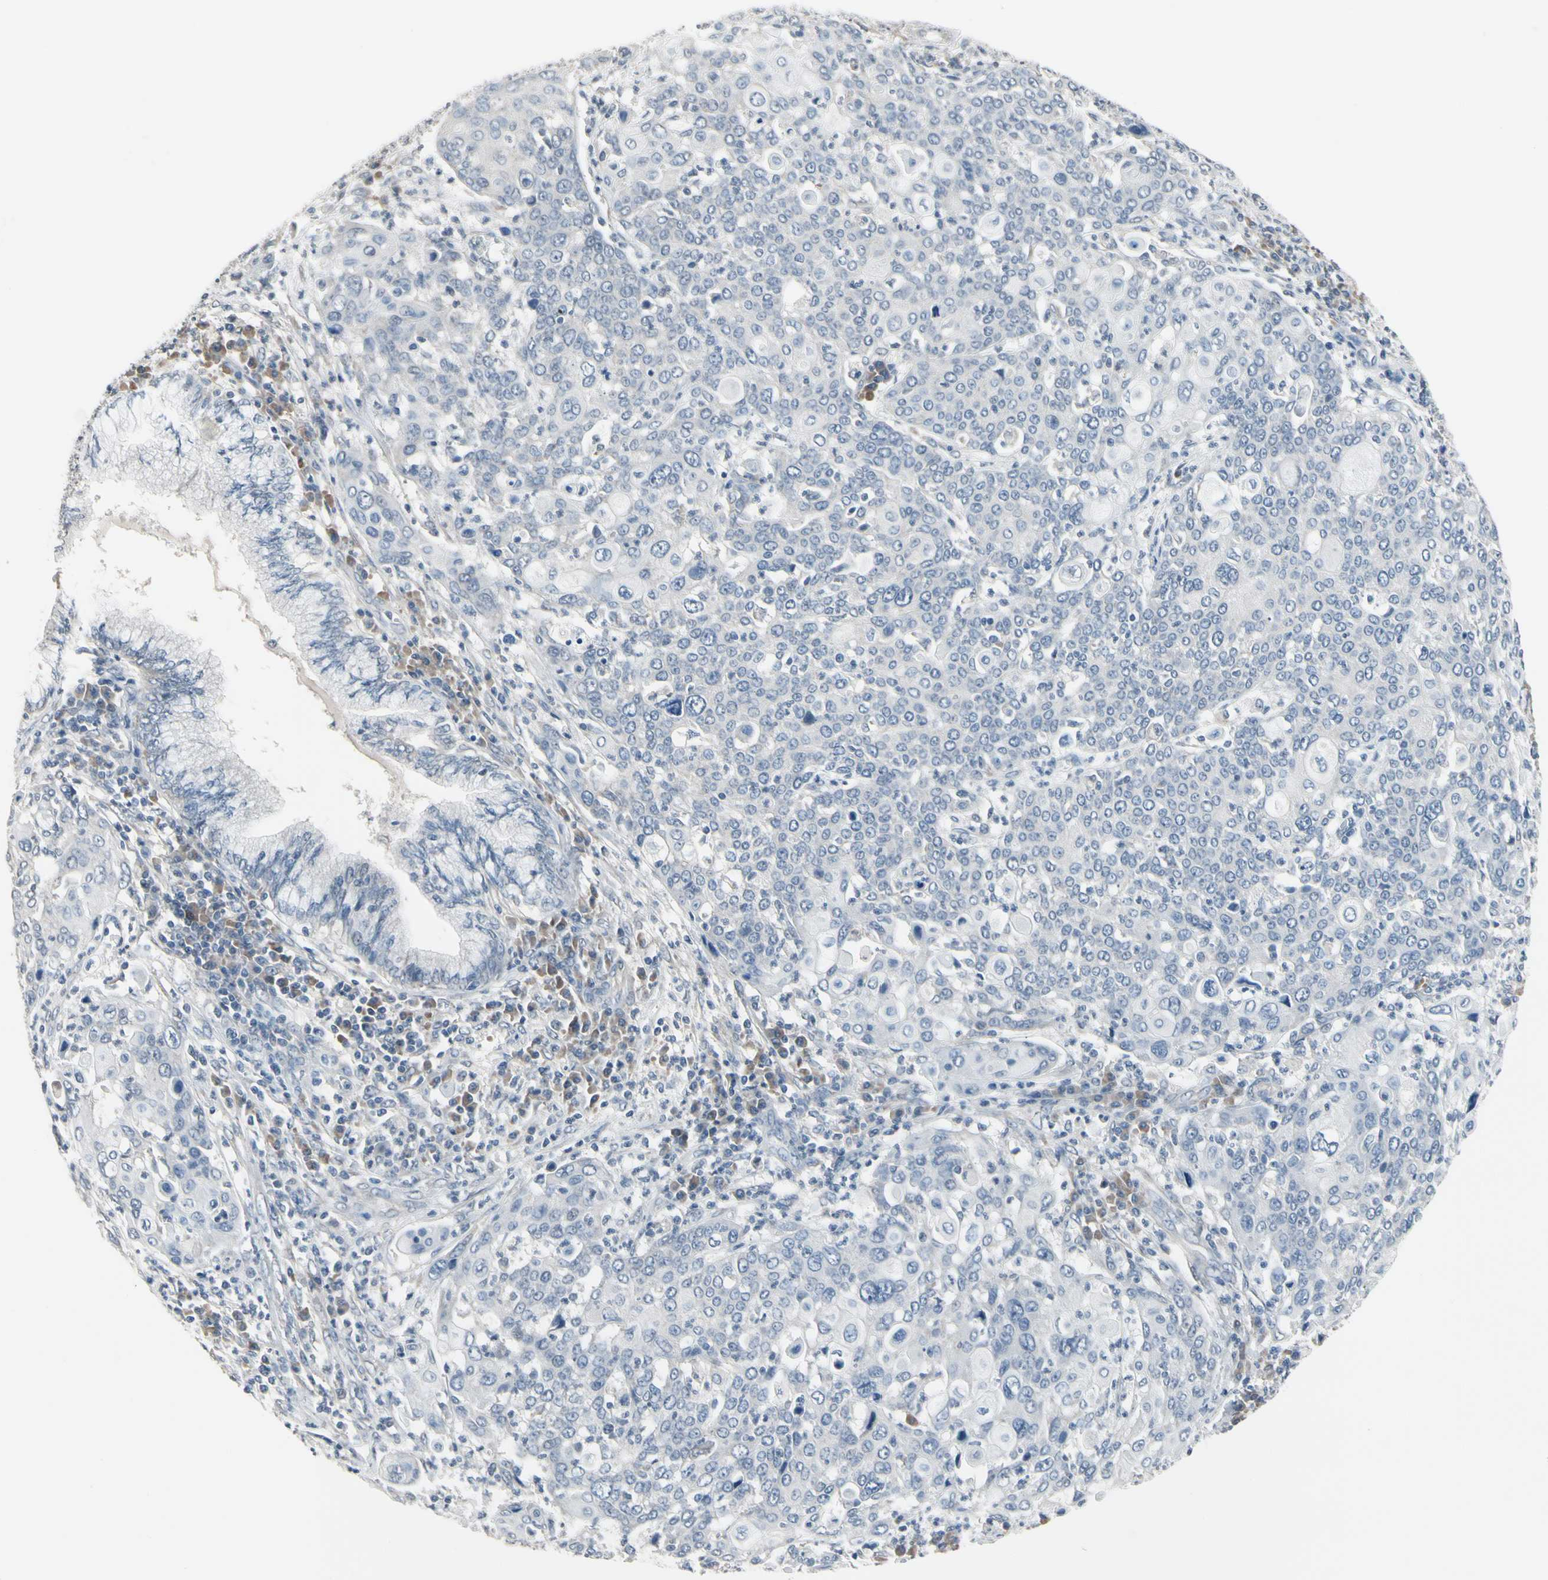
{"staining": {"intensity": "negative", "quantity": "none", "location": "none"}, "tissue": "cervical cancer", "cell_type": "Tumor cells", "image_type": "cancer", "snomed": [{"axis": "morphology", "description": "Squamous cell carcinoma, NOS"}, {"axis": "topography", "description": "Cervix"}], "caption": "Tumor cells are negative for brown protein staining in cervical cancer (squamous cell carcinoma).", "gene": "SV2A", "patient": {"sex": "female", "age": 40}}